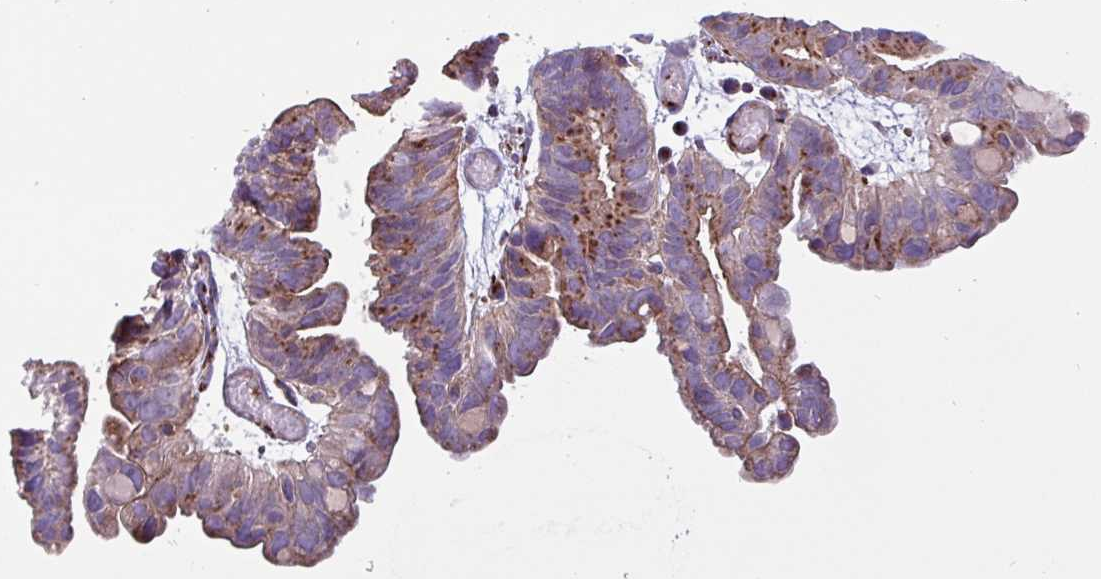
{"staining": {"intensity": "weak", "quantity": ">75%", "location": "cytoplasmic/membranous"}, "tissue": "ovarian cancer", "cell_type": "Tumor cells", "image_type": "cancer", "snomed": [{"axis": "morphology", "description": "Cystadenocarcinoma, serous, NOS"}, {"axis": "topography", "description": "Ovary"}], "caption": "Immunohistochemical staining of ovarian cancer (serous cystadenocarcinoma) exhibits low levels of weak cytoplasmic/membranous expression in about >75% of tumor cells. The staining is performed using DAB (3,3'-diaminobenzidine) brown chromogen to label protein expression. The nuclei are counter-stained blue using hematoxylin.", "gene": "VAMP4", "patient": {"sex": "female", "age": 56}}